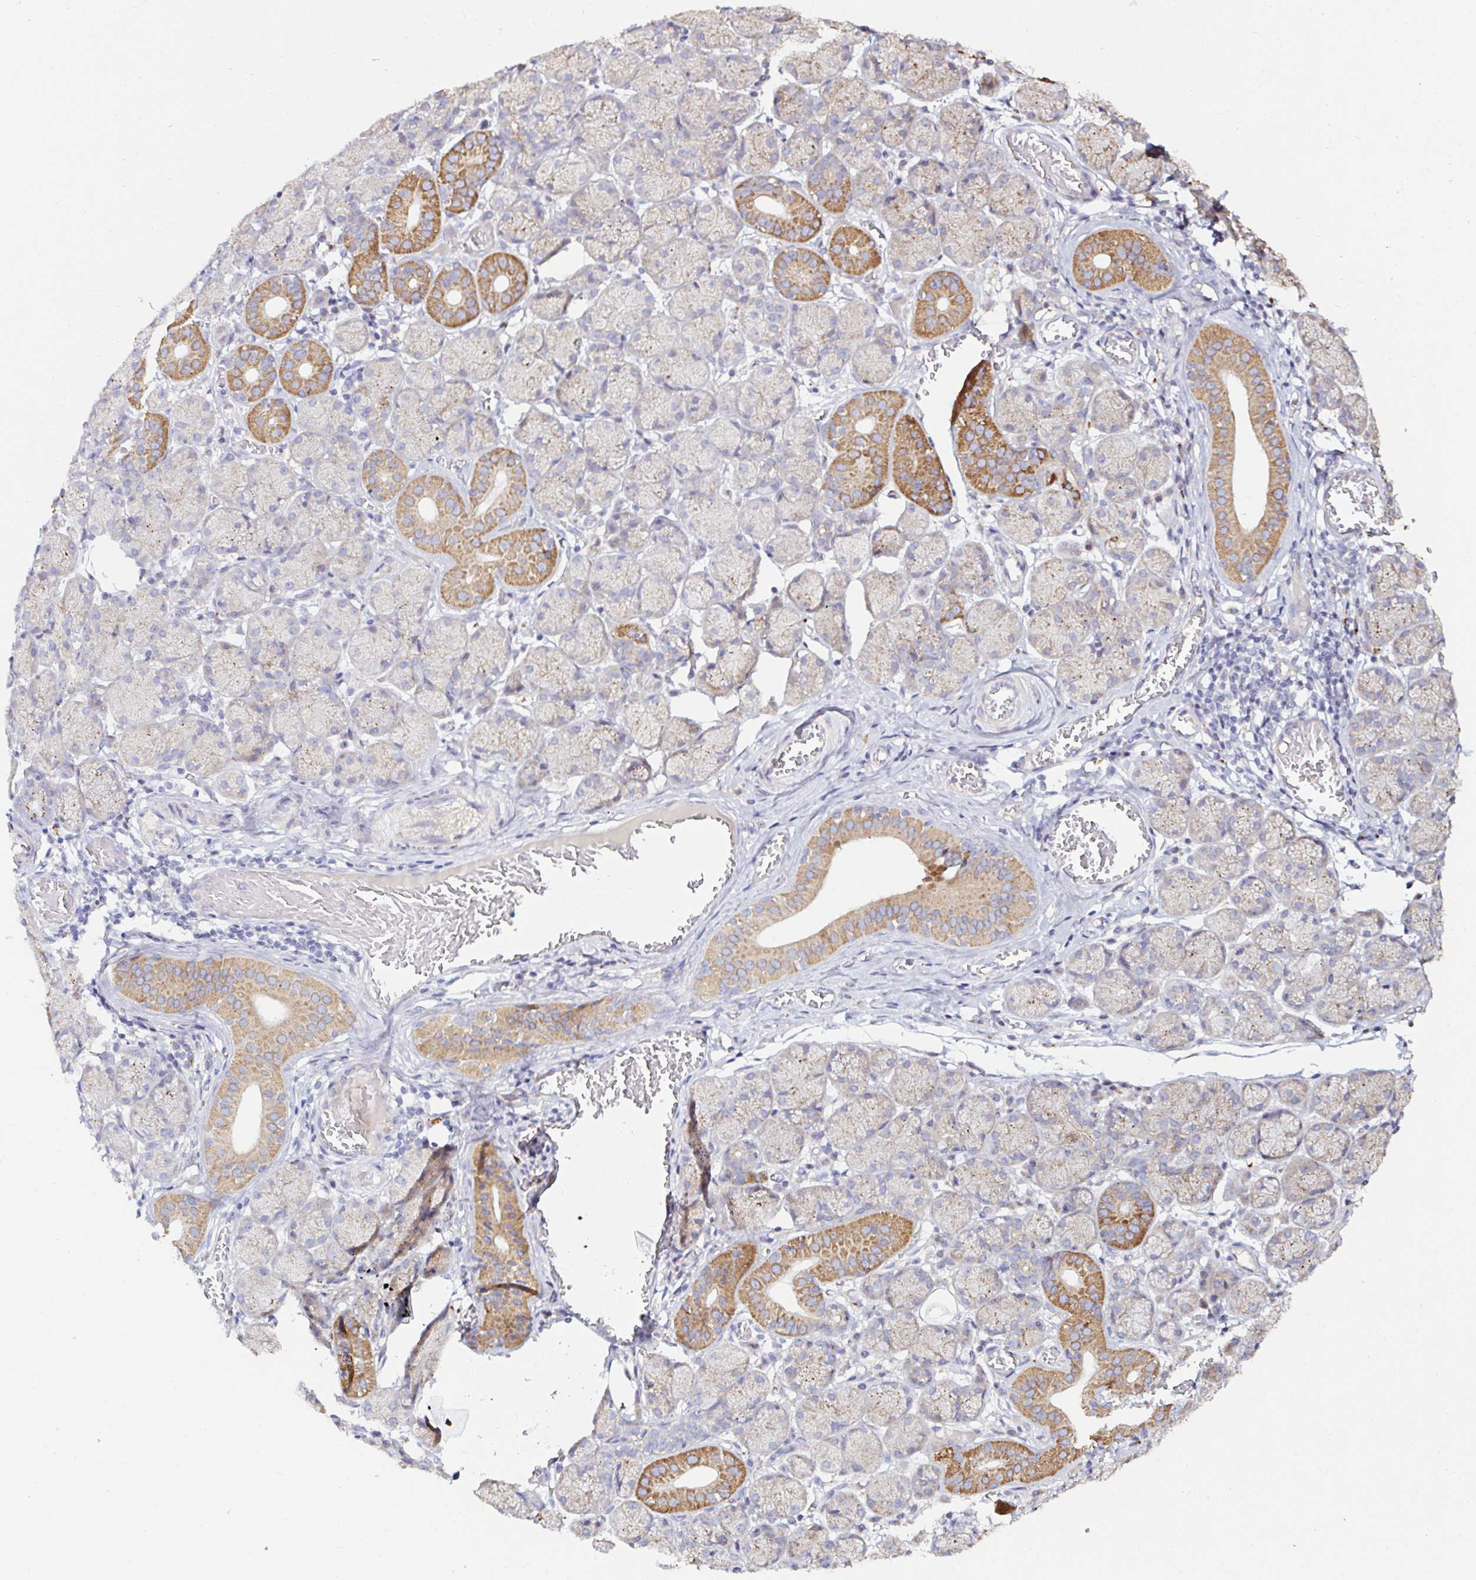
{"staining": {"intensity": "moderate", "quantity": "25%-75%", "location": "cytoplasmic/membranous"}, "tissue": "salivary gland", "cell_type": "Glandular cells", "image_type": "normal", "snomed": [{"axis": "morphology", "description": "Normal tissue, NOS"}, {"axis": "topography", "description": "Salivary gland"}], "caption": "High-magnification brightfield microscopy of normal salivary gland stained with DAB (3,3'-diaminobenzidine) (brown) and counterstained with hematoxylin (blue). glandular cells exhibit moderate cytoplasmic/membranous positivity is present in approximately25%-75% of cells. Using DAB (brown) and hematoxylin (blue) stains, captured at high magnification using brightfield microscopy.", "gene": "GALNS", "patient": {"sex": "female", "age": 24}}